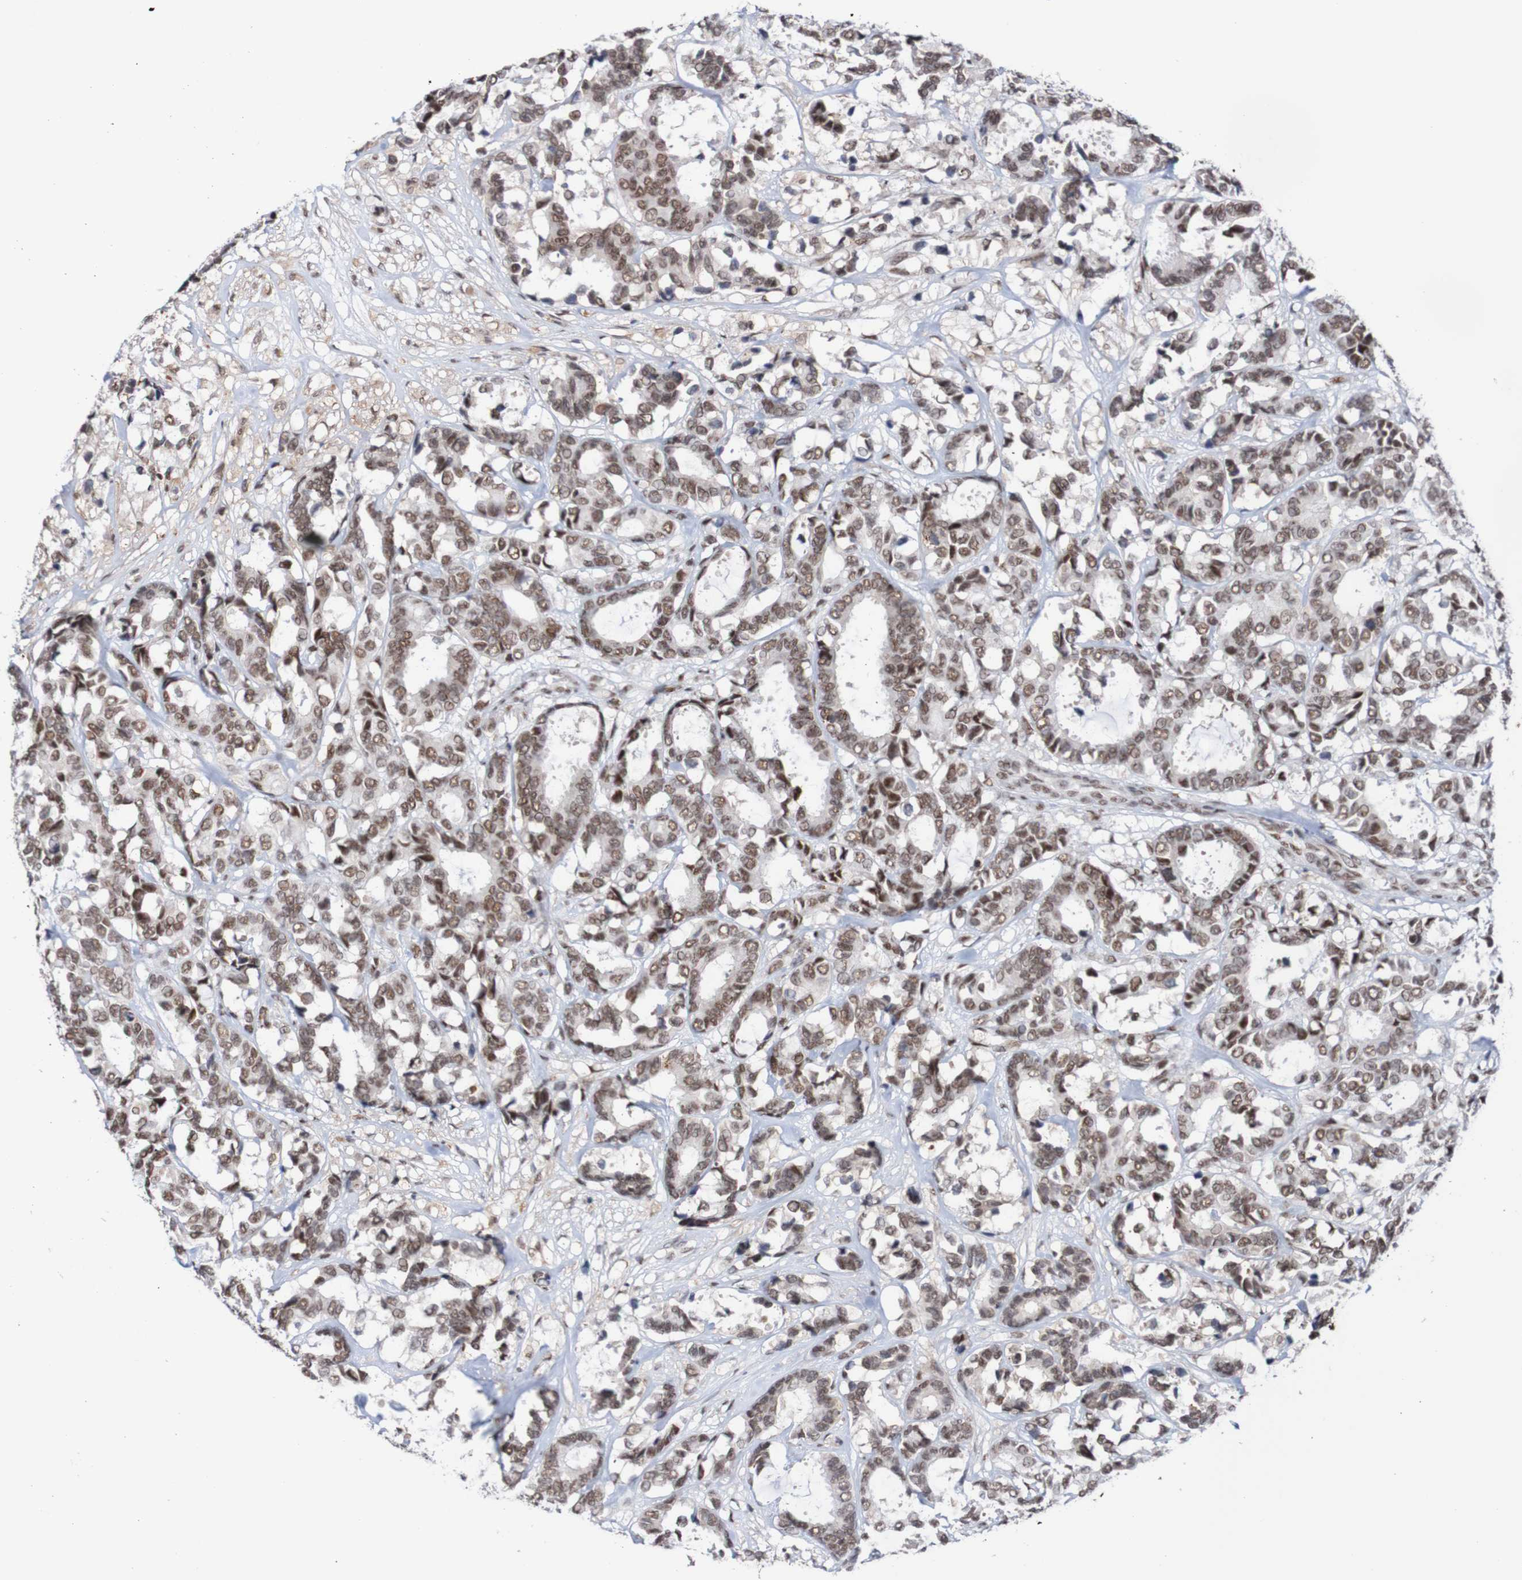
{"staining": {"intensity": "moderate", "quantity": ">75%", "location": "nuclear"}, "tissue": "breast cancer", "cell_type": "Tumor cells", "image_type": "cancer", "snomed": [{"axis": "morphology", "description": "Duct carcinoma"}, {"axis": "topography", "description": "Breast"}], "caption": "Human breast cancer (intraductal carcinoma) stained for a protein (brown) demonstrates moderate nuclear positive staining in approximately >75% of tumor cells.", "gene": "CDC5L", "patient": {"sex": "female", "age": 87}}